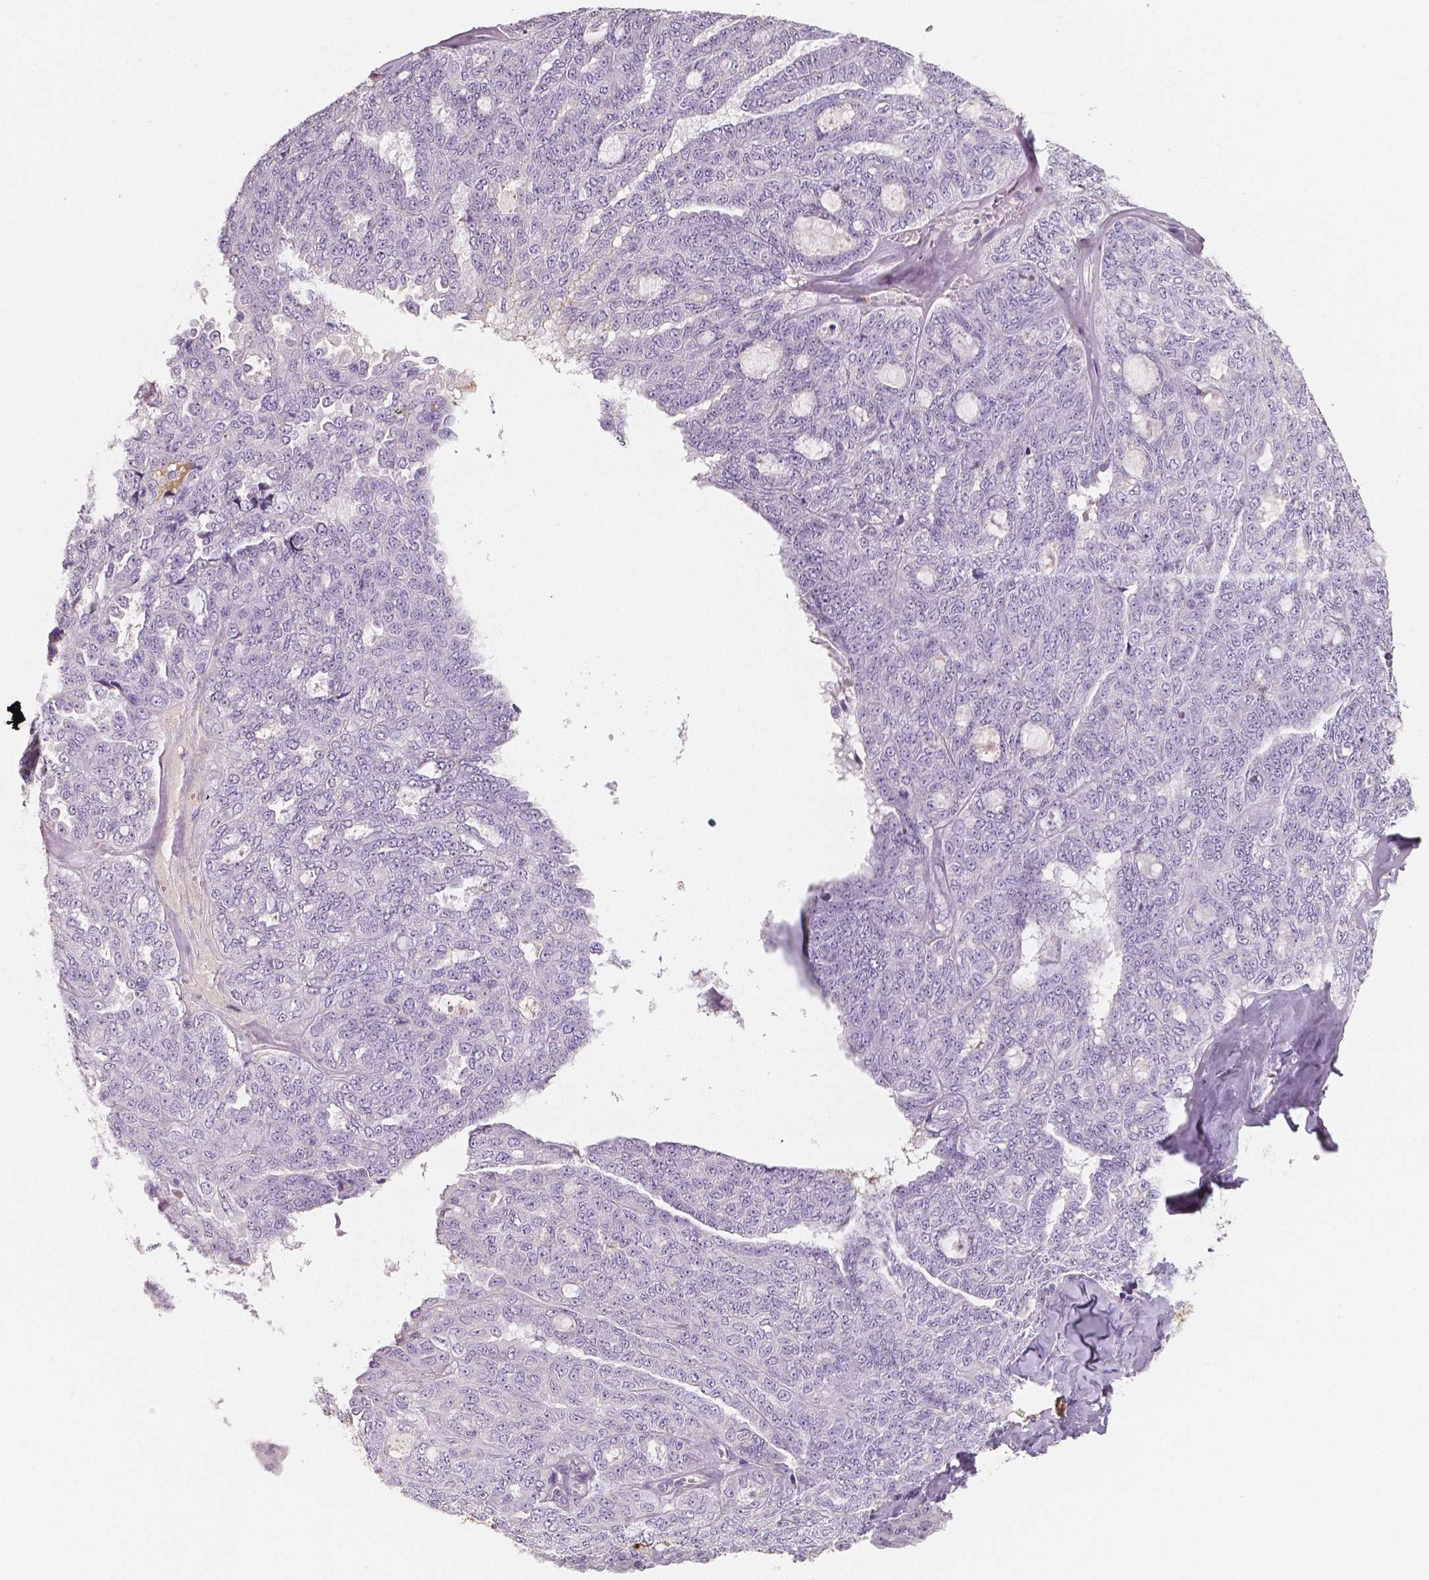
{"staining": {"intensity": "negative", "quantity": "none", "location": "none"}, "tissue": "ovarian cancer", "cell_type": "Tumor cells", "image_type": "cancer", "snomed": [{"axis": "morphology", "description": "Cystadenocarcinoma, serous, NOS"}, {"axis": "topography", "description": "Ovary"}], "caption": "DAB immunohistochemical staining of ovarian serous cystadenocarcinoma reveals no significant expression in tumor cells.", "gene": "APOA4", "patient": {"sex": "female", "age": 71}}